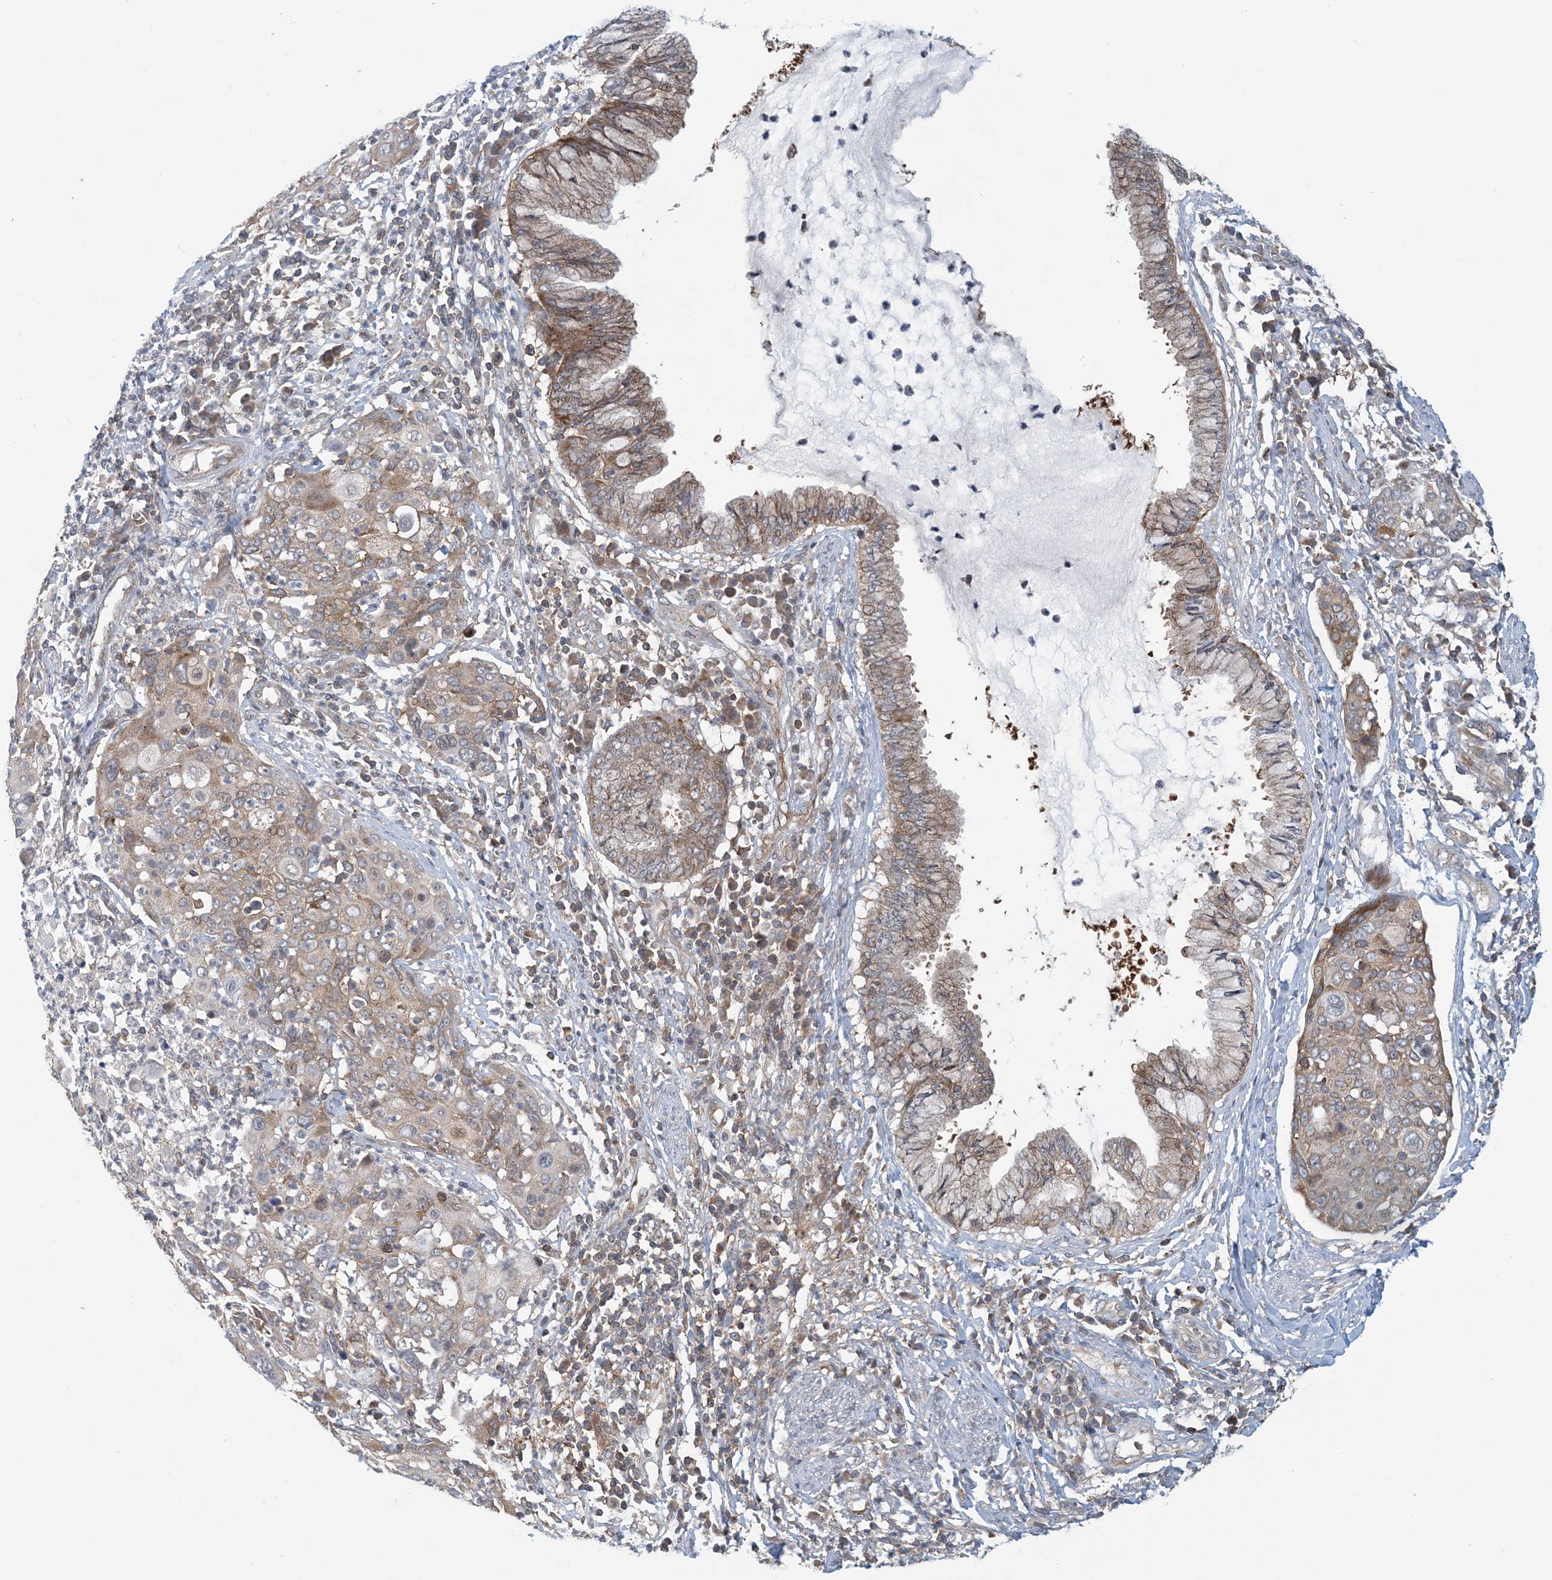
{"staining": {"intensity": "weak", "quantity": "25%-75%", "location": "cytoplasmic/membranous"}, "tissue": "cervical cancer", "cell_type": "Tumor cells", "image_type": "cancer", "snomed": [{"axis": "morphology", "description": "Squamous cell carcinoma, NOS"}, {"axis": "topography", "description": "Cervix"}], "caption": "Protein staining of cervical cancer tissue exhibits weak cytoplasmic/membranous expression in approximately 25%-75% of tumor cells.", "gene": "ATP13A2", "patient": {"sex": "female", "age": 40}}